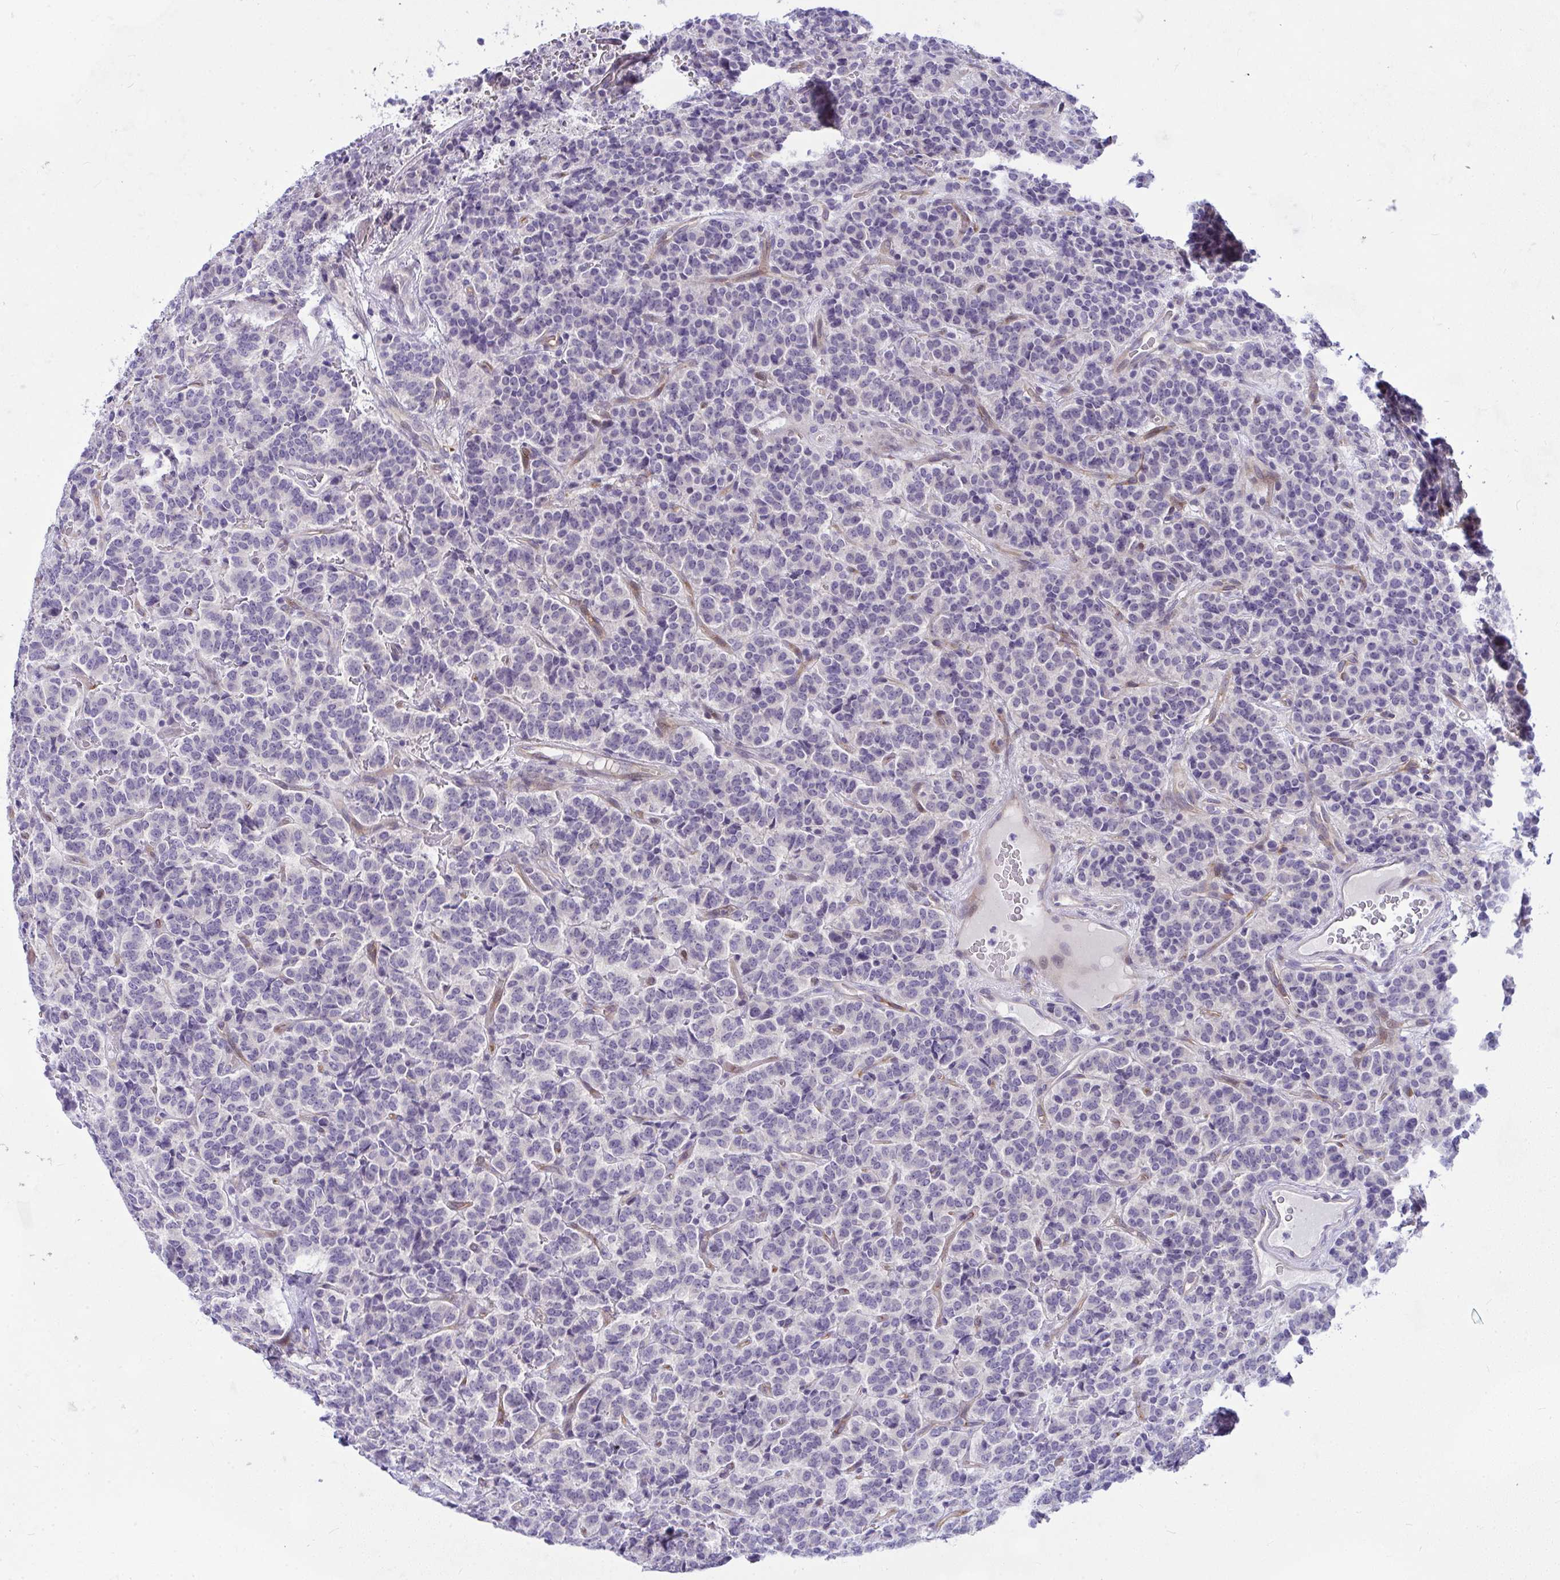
{"staining": {"intensity": "negative", "quantity": "none", "location": "none"}, "tissue": "carcinoid", "cell_type": "Tumor cells", "image_type": "cancer", "snomed": [{"axis": "morphology", "description": "Carcinoid, malignant, NOS"}, {"axis": "topography", "description": "Pancreas"}], "caption": "This is an immunohistochemistry (IHC) photomicrograph of human carcinoid. There is no positivity in tumor cells.", "gene": "NFXL1", "patient": {"sex": "male", "age": 36}}